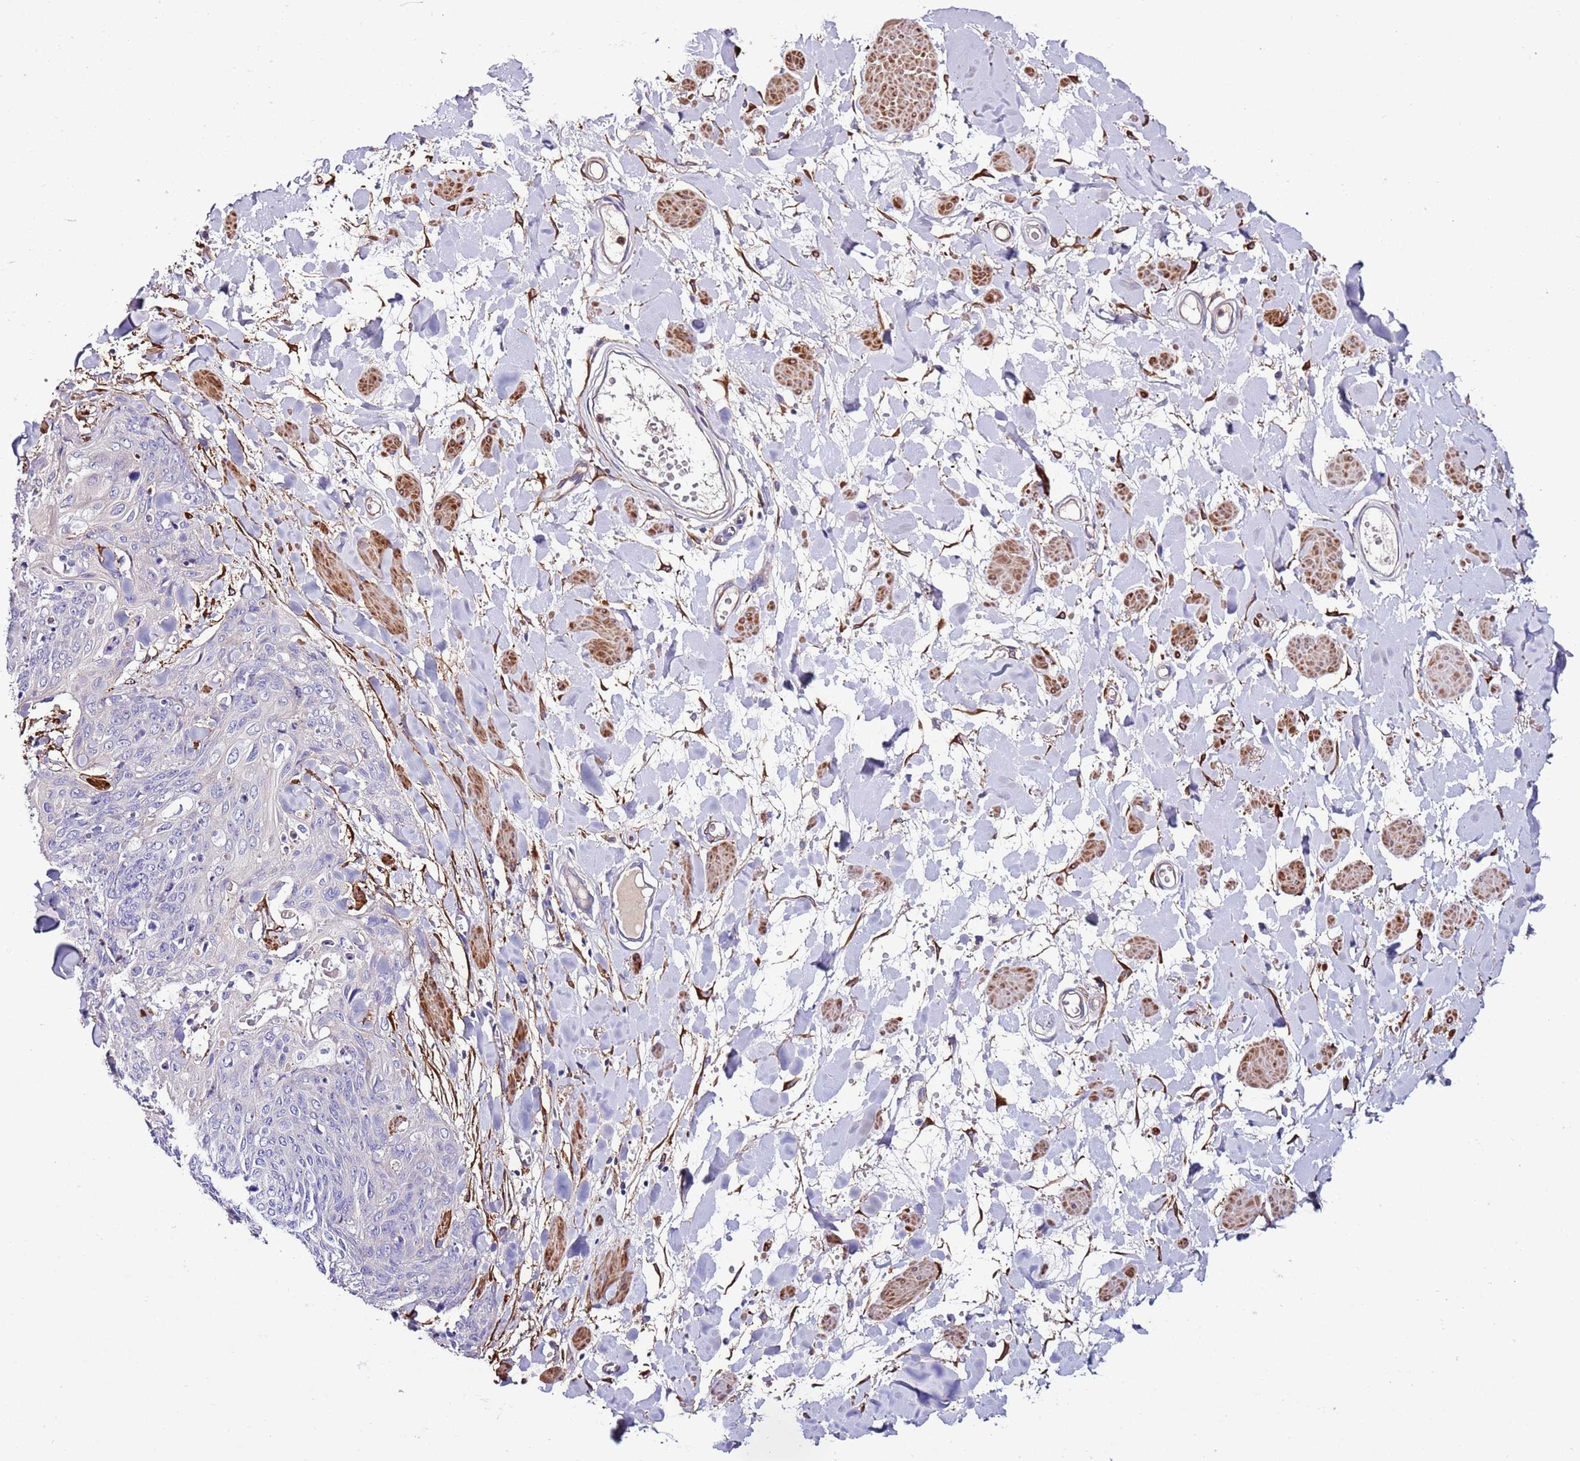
{"staining": {"intensity": "negative", "quantity": "none", "location": "none"}, "tissue": "skin cancer", "cell_type": "Tumor cells", "image_type": "cancer", "snomed": [{"axis": "morphology", "description": "Squamous cell carcinoma, NOS"}, {"axis": "topography", "description": "Skin"}, {"axis": "topography", "description": "Vulva"}], "caption": "Immunohistochemical staining of human squamous cell carcinoma (skin) demonstrates no significant positivity in tumor cells.", "gene": "FAM174C", "patient": {"sex": "female", "age": 85}}